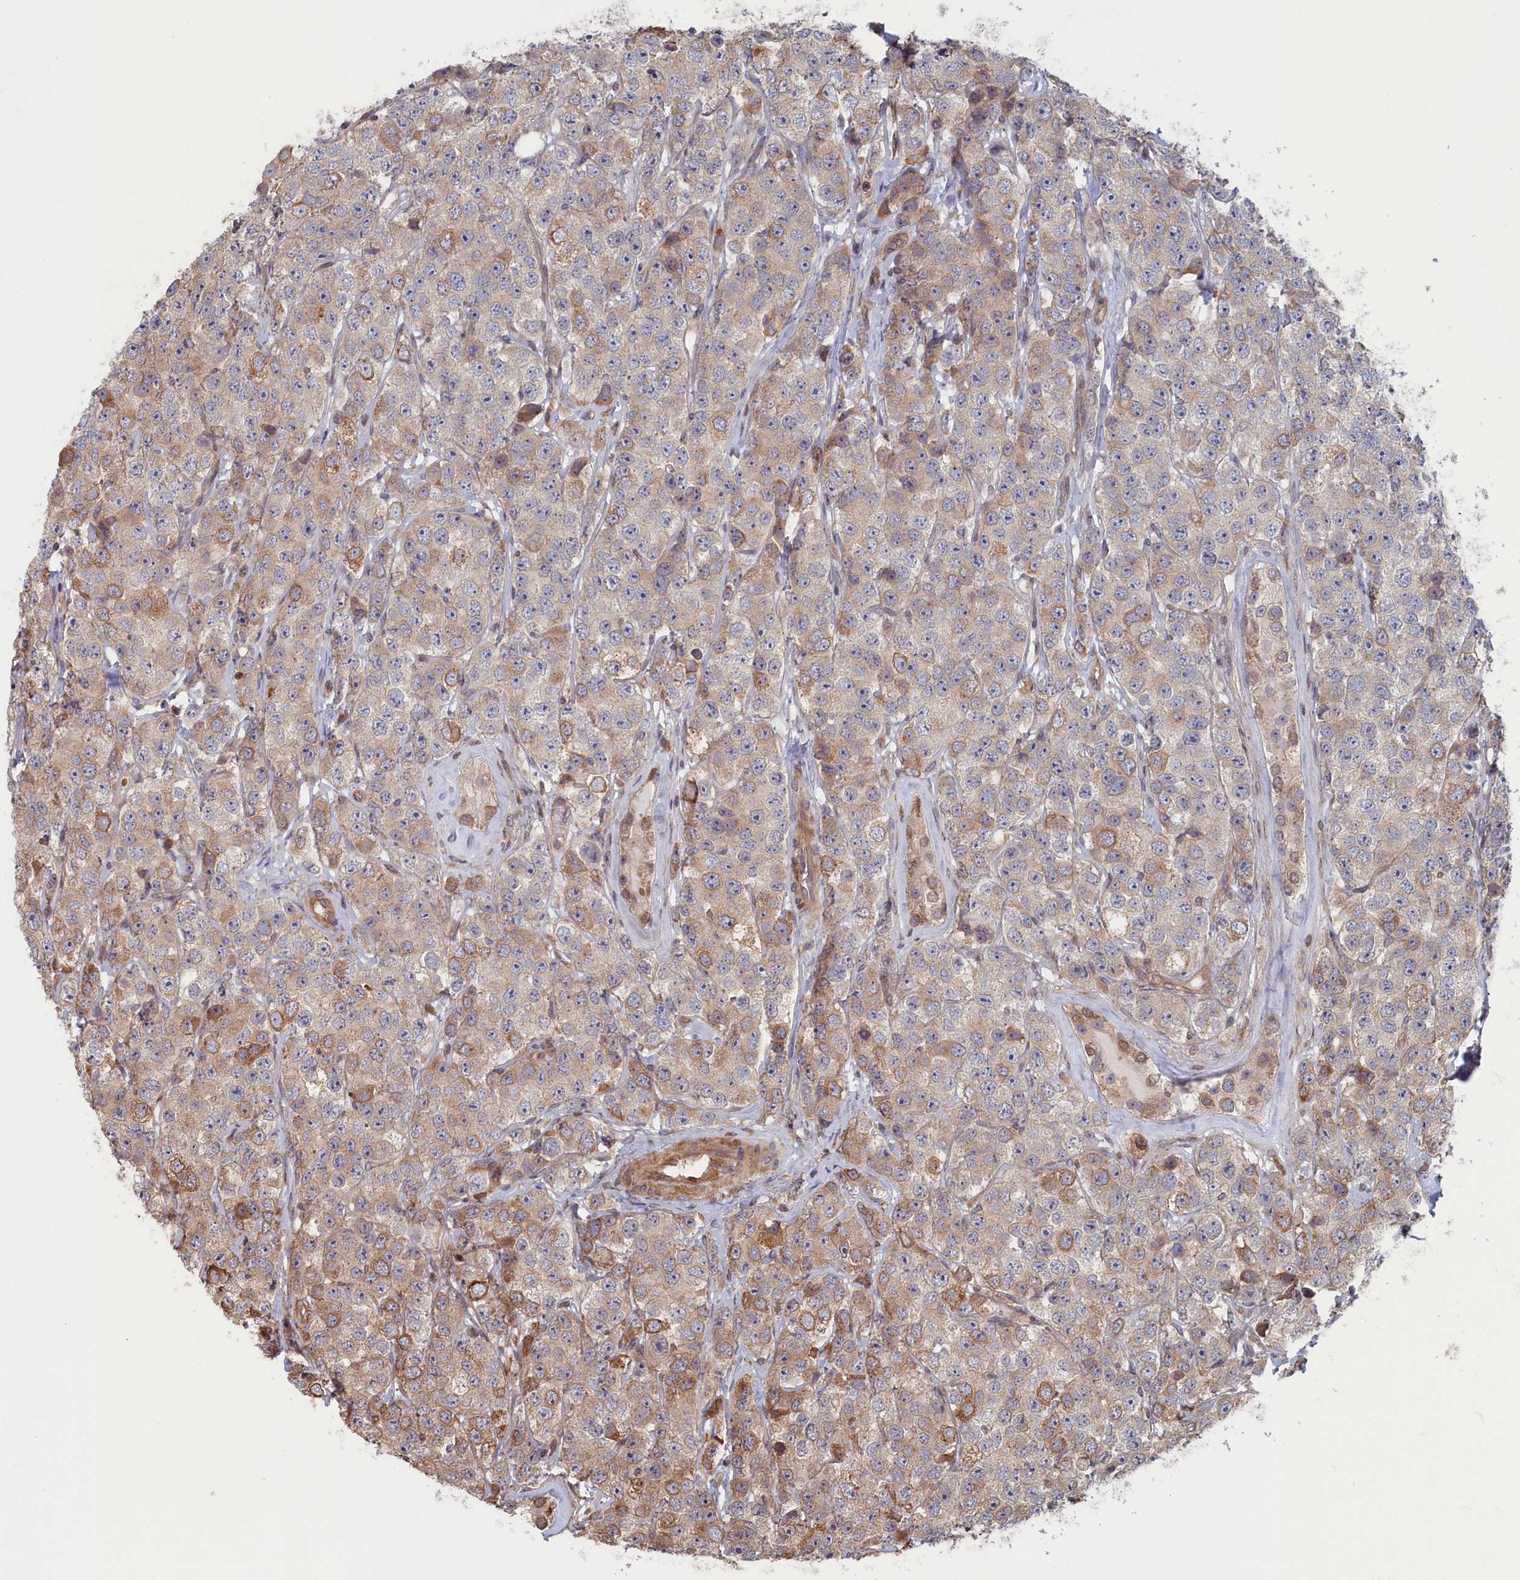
{"staining": {"intensity": "moderate", "quantity": "<25%", "location": "cytoplasmic/membranous"}, "tissue": "testis cancer", "cell_type": "Tumor cells", "image_type": "cancer", "snomed": [{"axis": "morphology", "description": "Seminoma, NOS"}, {"axis": "topography", "description": "Testis"}], "caption": "Immunohistochemical staining of human testis cancer reveals low levels of moderate cytoplasmic/membranous staining in approximately <25% of tumor cells. (DAB (3,3'-diaminobenzidine) IHC with brightfield microscopy, high magnification).", "gene": "RILPL1", "patient": {"sex": "male", "age": 28}}